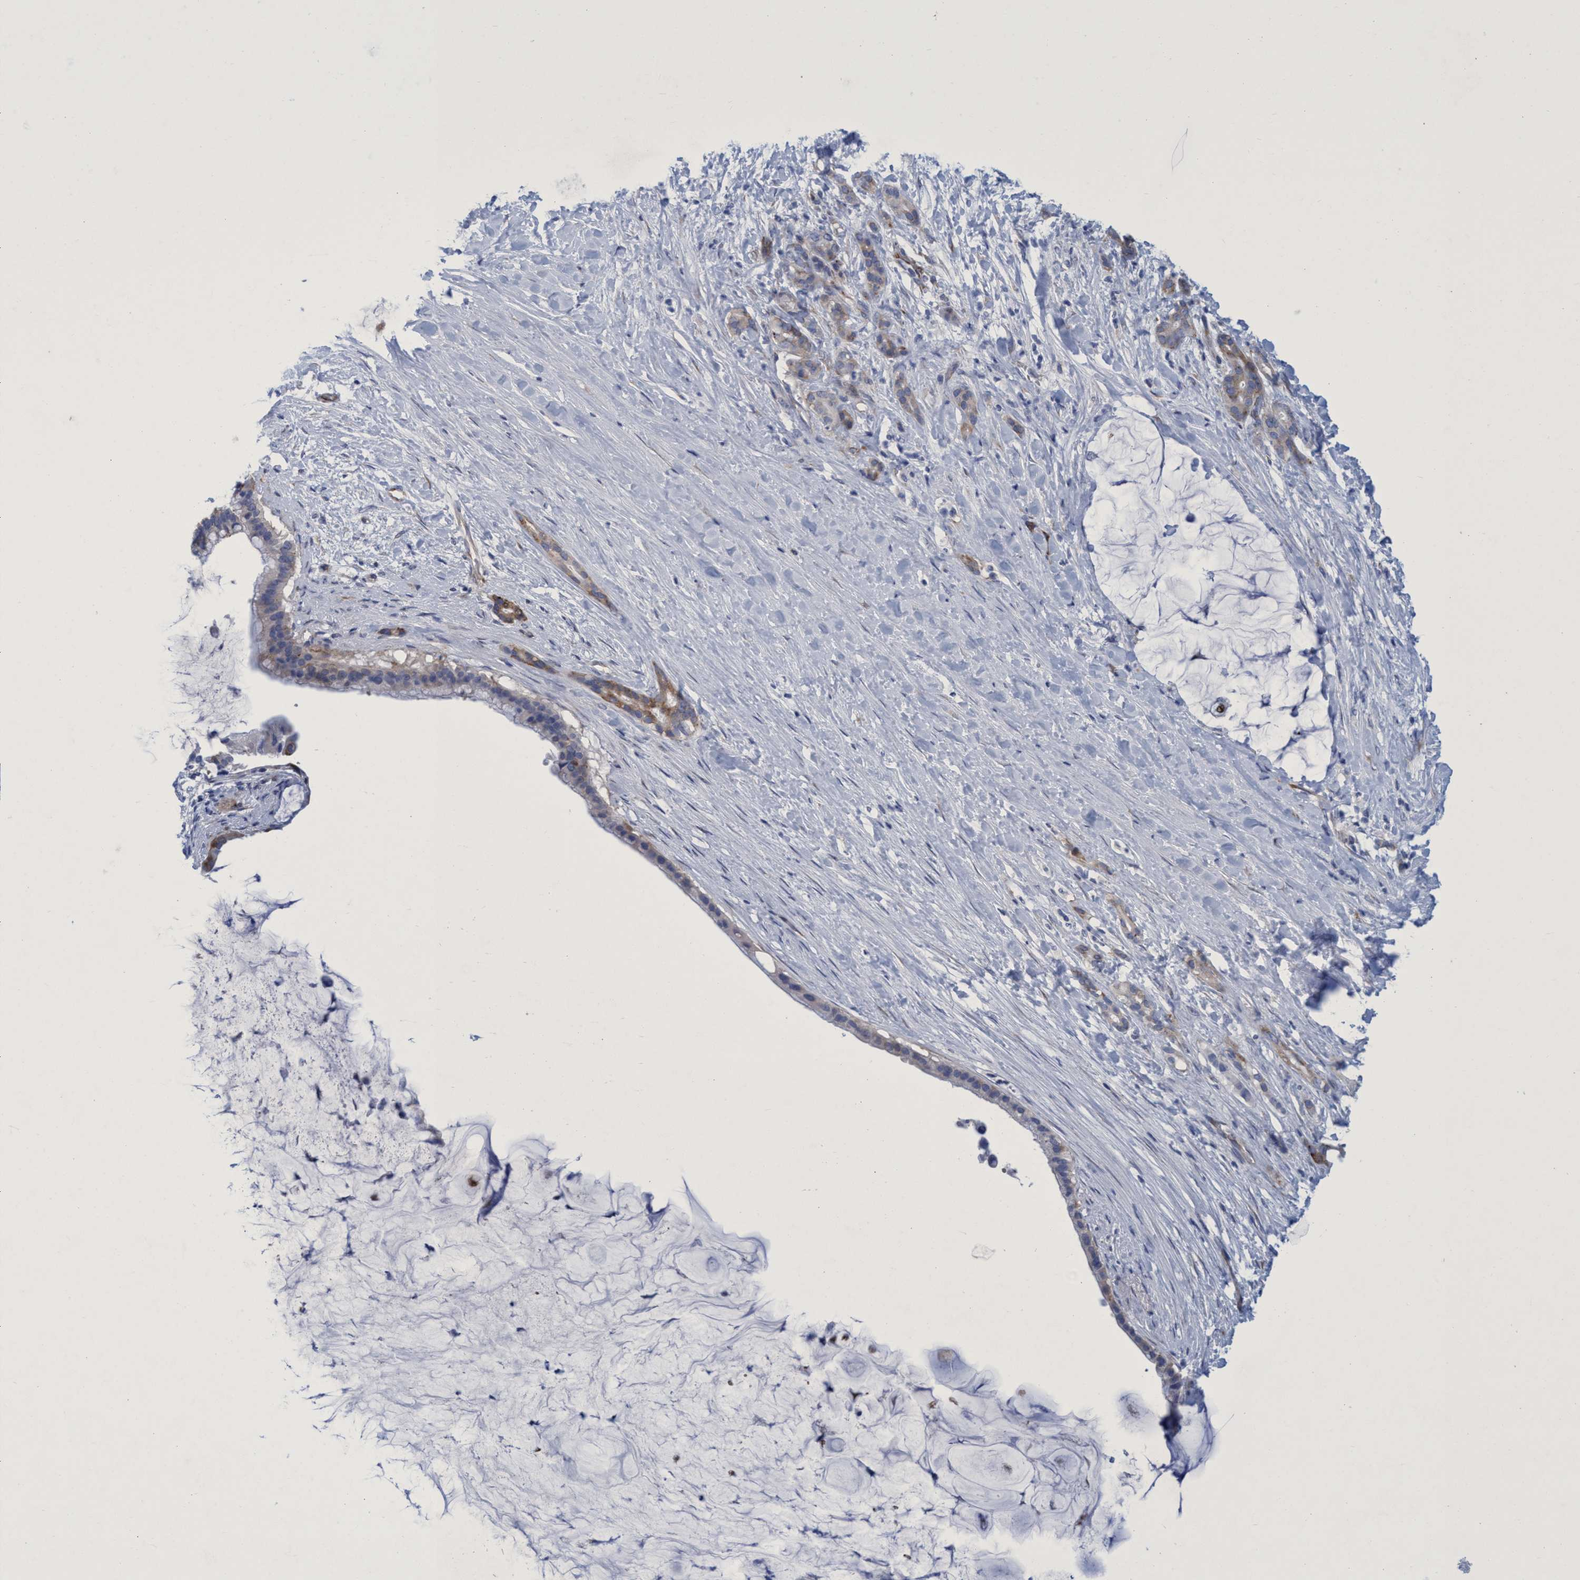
{"staining": {"intensity": "negative", "quantity": "none", "location": "none"}, "tissue": "pancreatic cancer", "cell_type": "Tumor cells", "image_type": "cancer", "snomed": [{"axis": "morphology", "description": "Adenocarcinoma, NOS"}, {"axis": "topography", "description": "Pancreas"}], "caption": "A photomicrograph of pancreatic cancer (adenocarcinoma) stained for a protein demonstrates no brown staining in tumor cells.", "gene": "R3HCC1", "patient": {"sex": "male", "age": 41}}